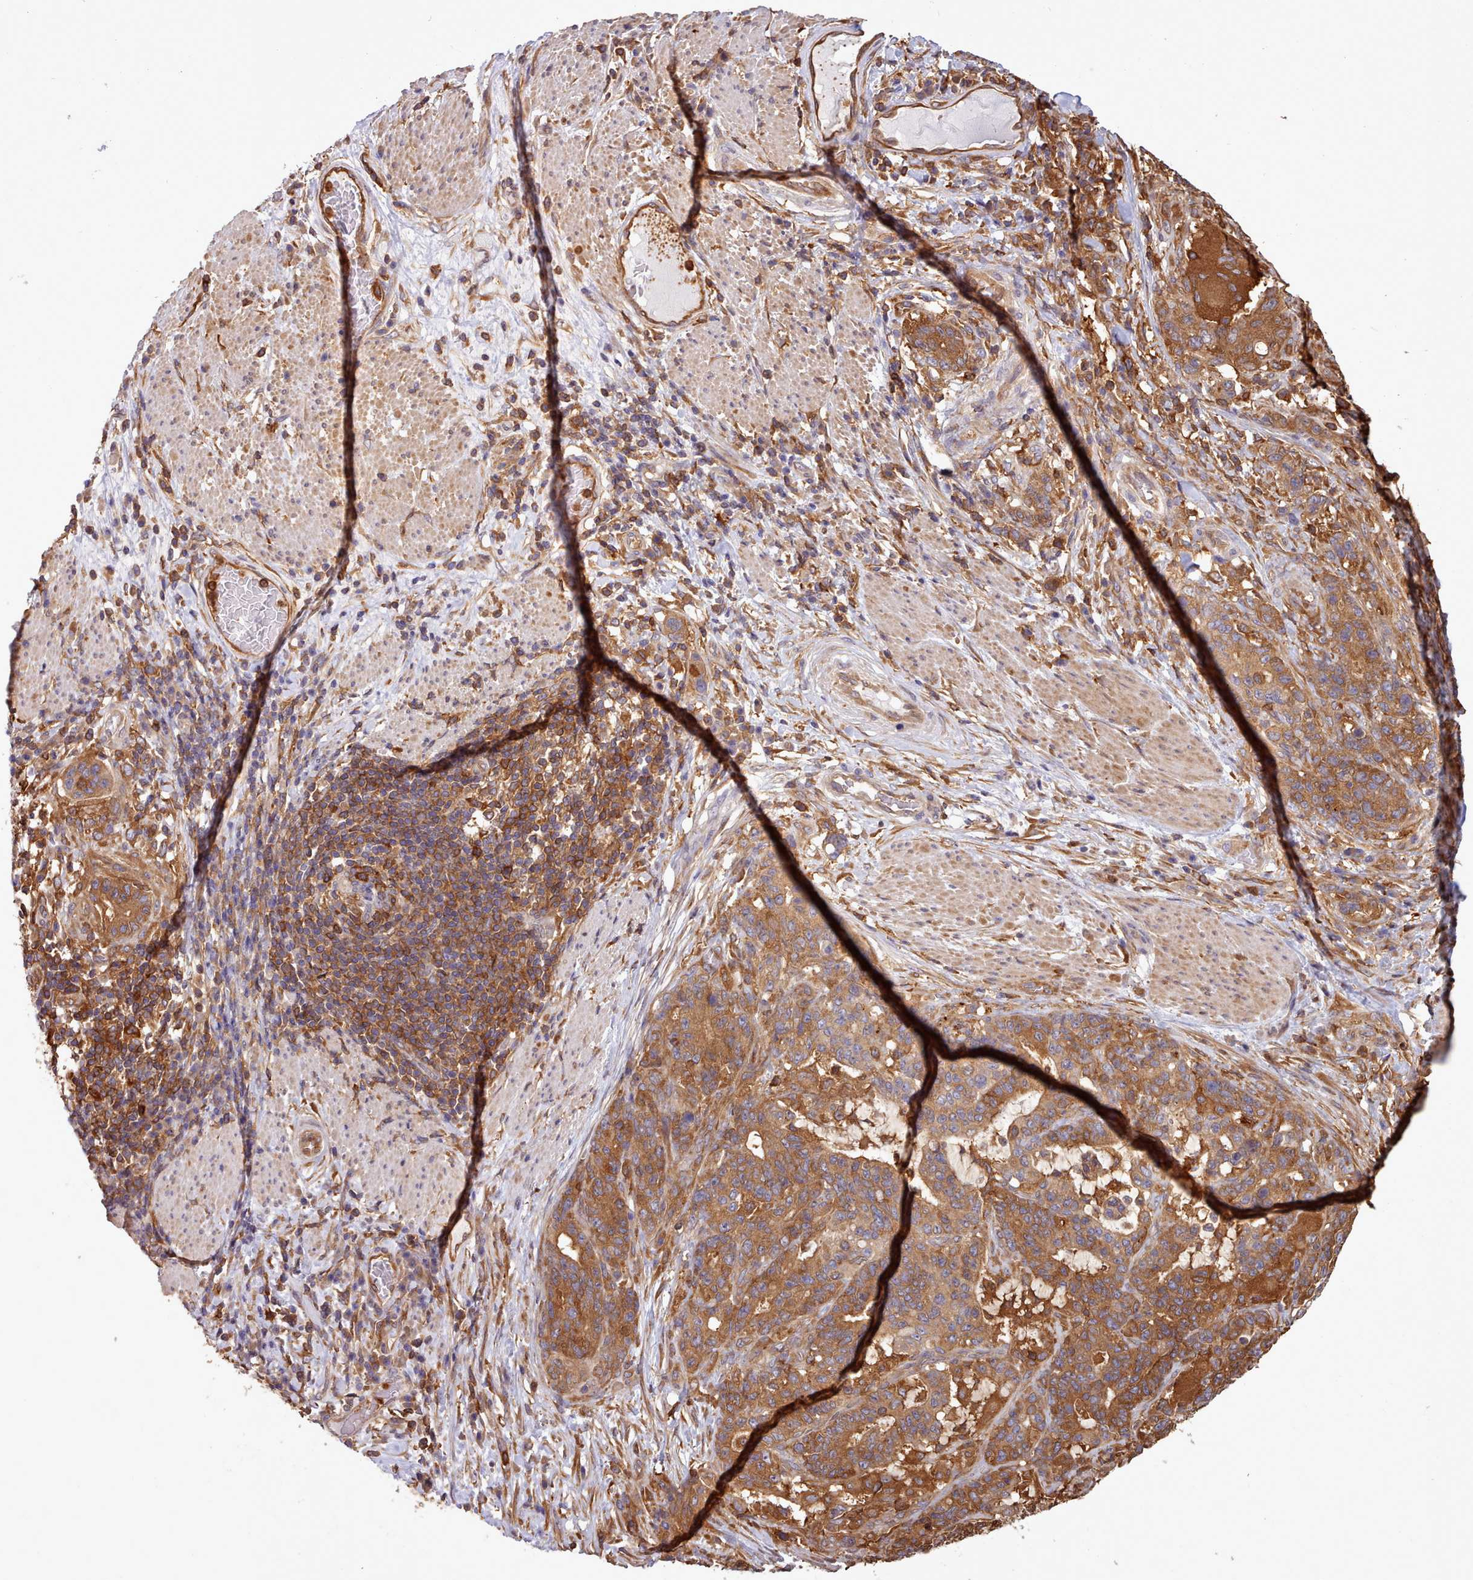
{"staining": {"intensity": "moderate", "quantity": ">75%", "location": "cytoplasmic/membranous"}, "tissue": "stomach cancer", "cell_type": "Tumor cells", "image_type": "cancer", "snomed": [{"axis": "morphology", "description": "Normal tissue, NOS"}, {"axis": "morphology", "description": "Adenocarcinoma, NOS"}, {"axis": "topography", "description": "Stomach"}], "caption": "IHC photomicrograph of stomach cancer stained for a protein (brown), which demonstrates medium levels of moderate cytoplasmic/membranous positivity in approximately >75% of tumor cells.", "gene": "SLC4A9", "patient": {"sex": "female", "age": 64}}